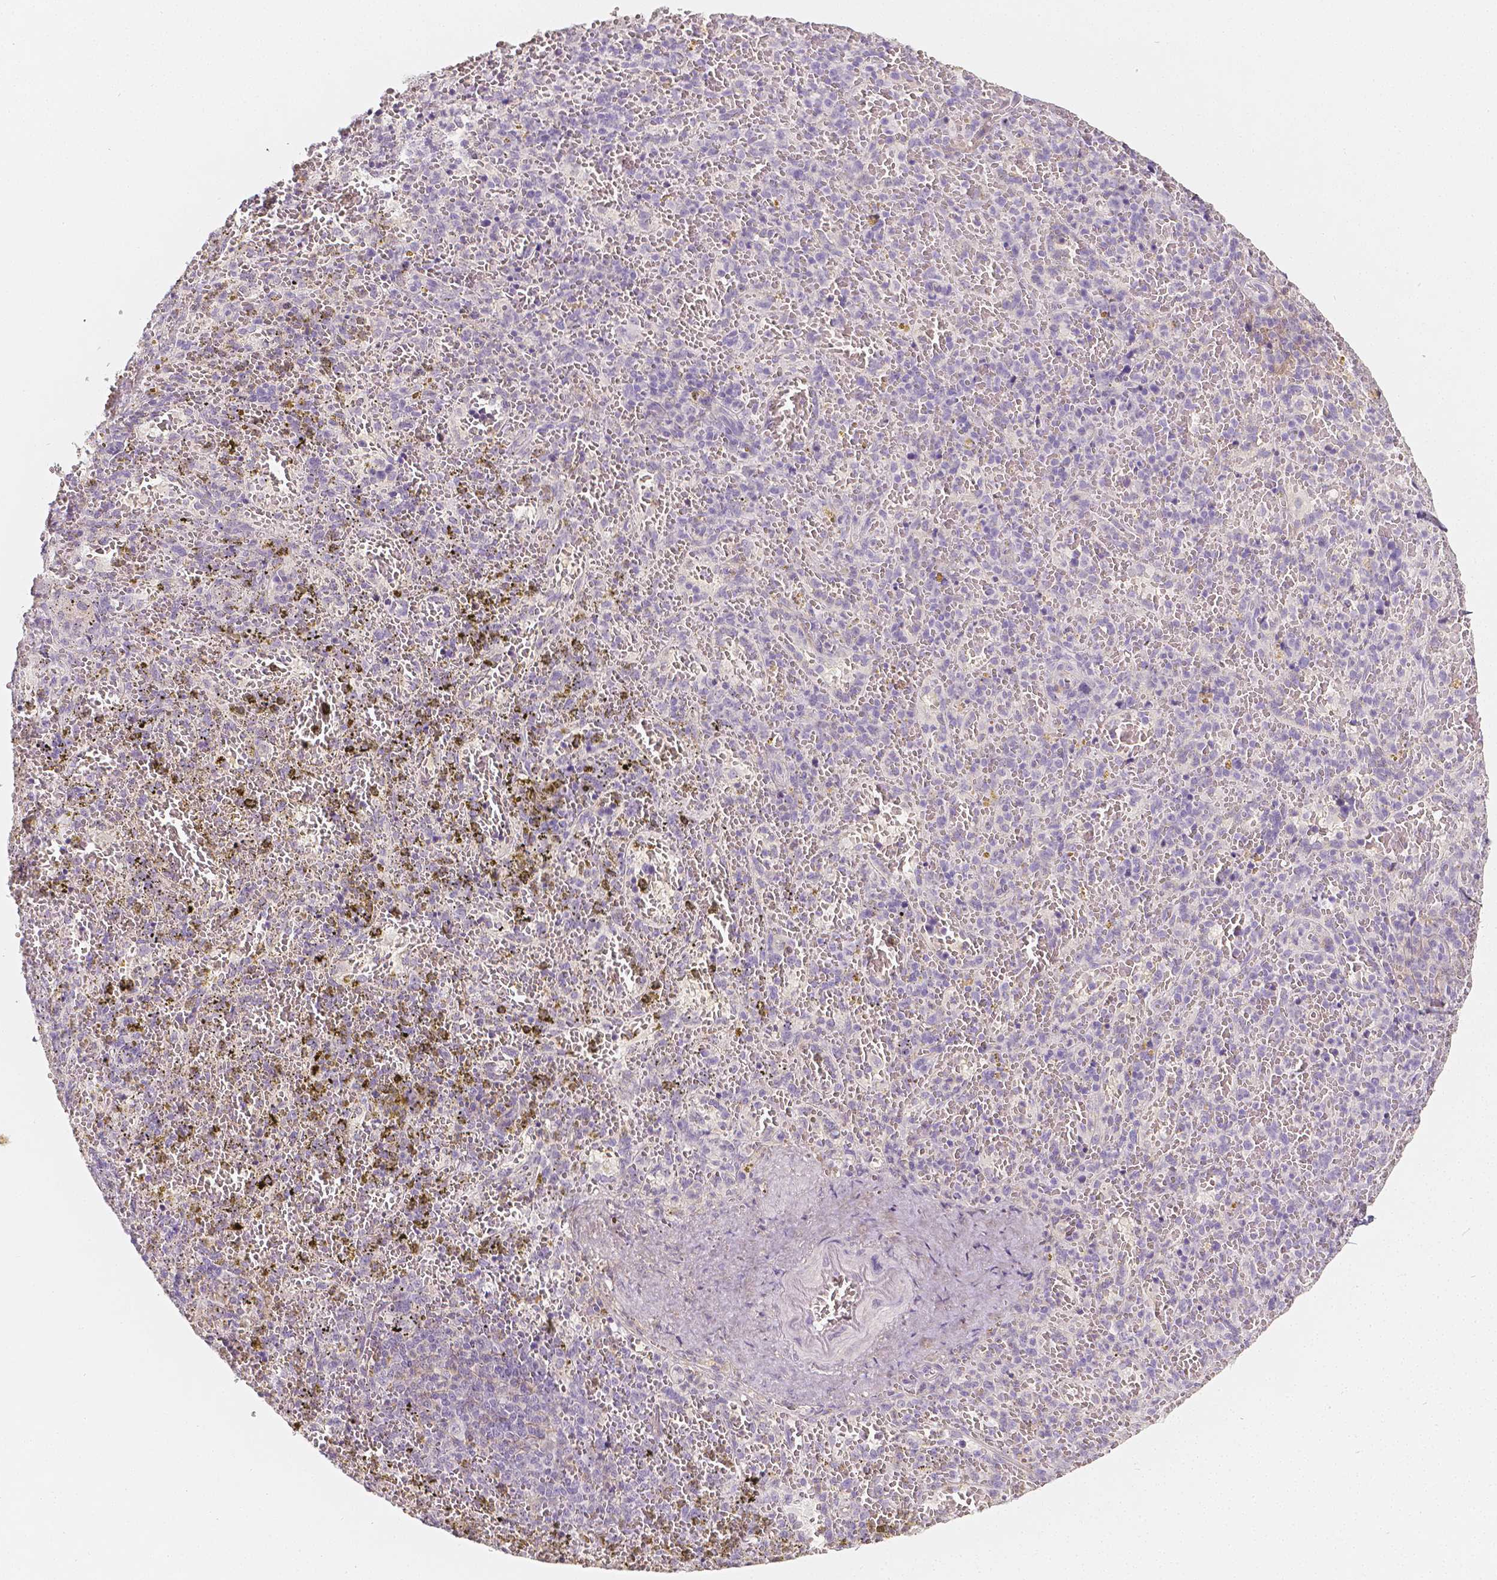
{"staining": {"intensity": "negative", "quantity": "none", "location": "none"}, "tissue": "spleen", "cell_type": "Cells in red pulp", "image_type": "normal", "snomed": [{"axis": "morphology", "description": "Normal tissue, NOS"}, {"axis": "topography", "description": "Spleen"}], "caption": "Immunohistochemistry photomicrograph of unremarkable human spleen stained for a protein (brown), which shows no expression in cells in red pulp.", "gene": "THY1", "patient": {"sex": "female", "age": 50}}